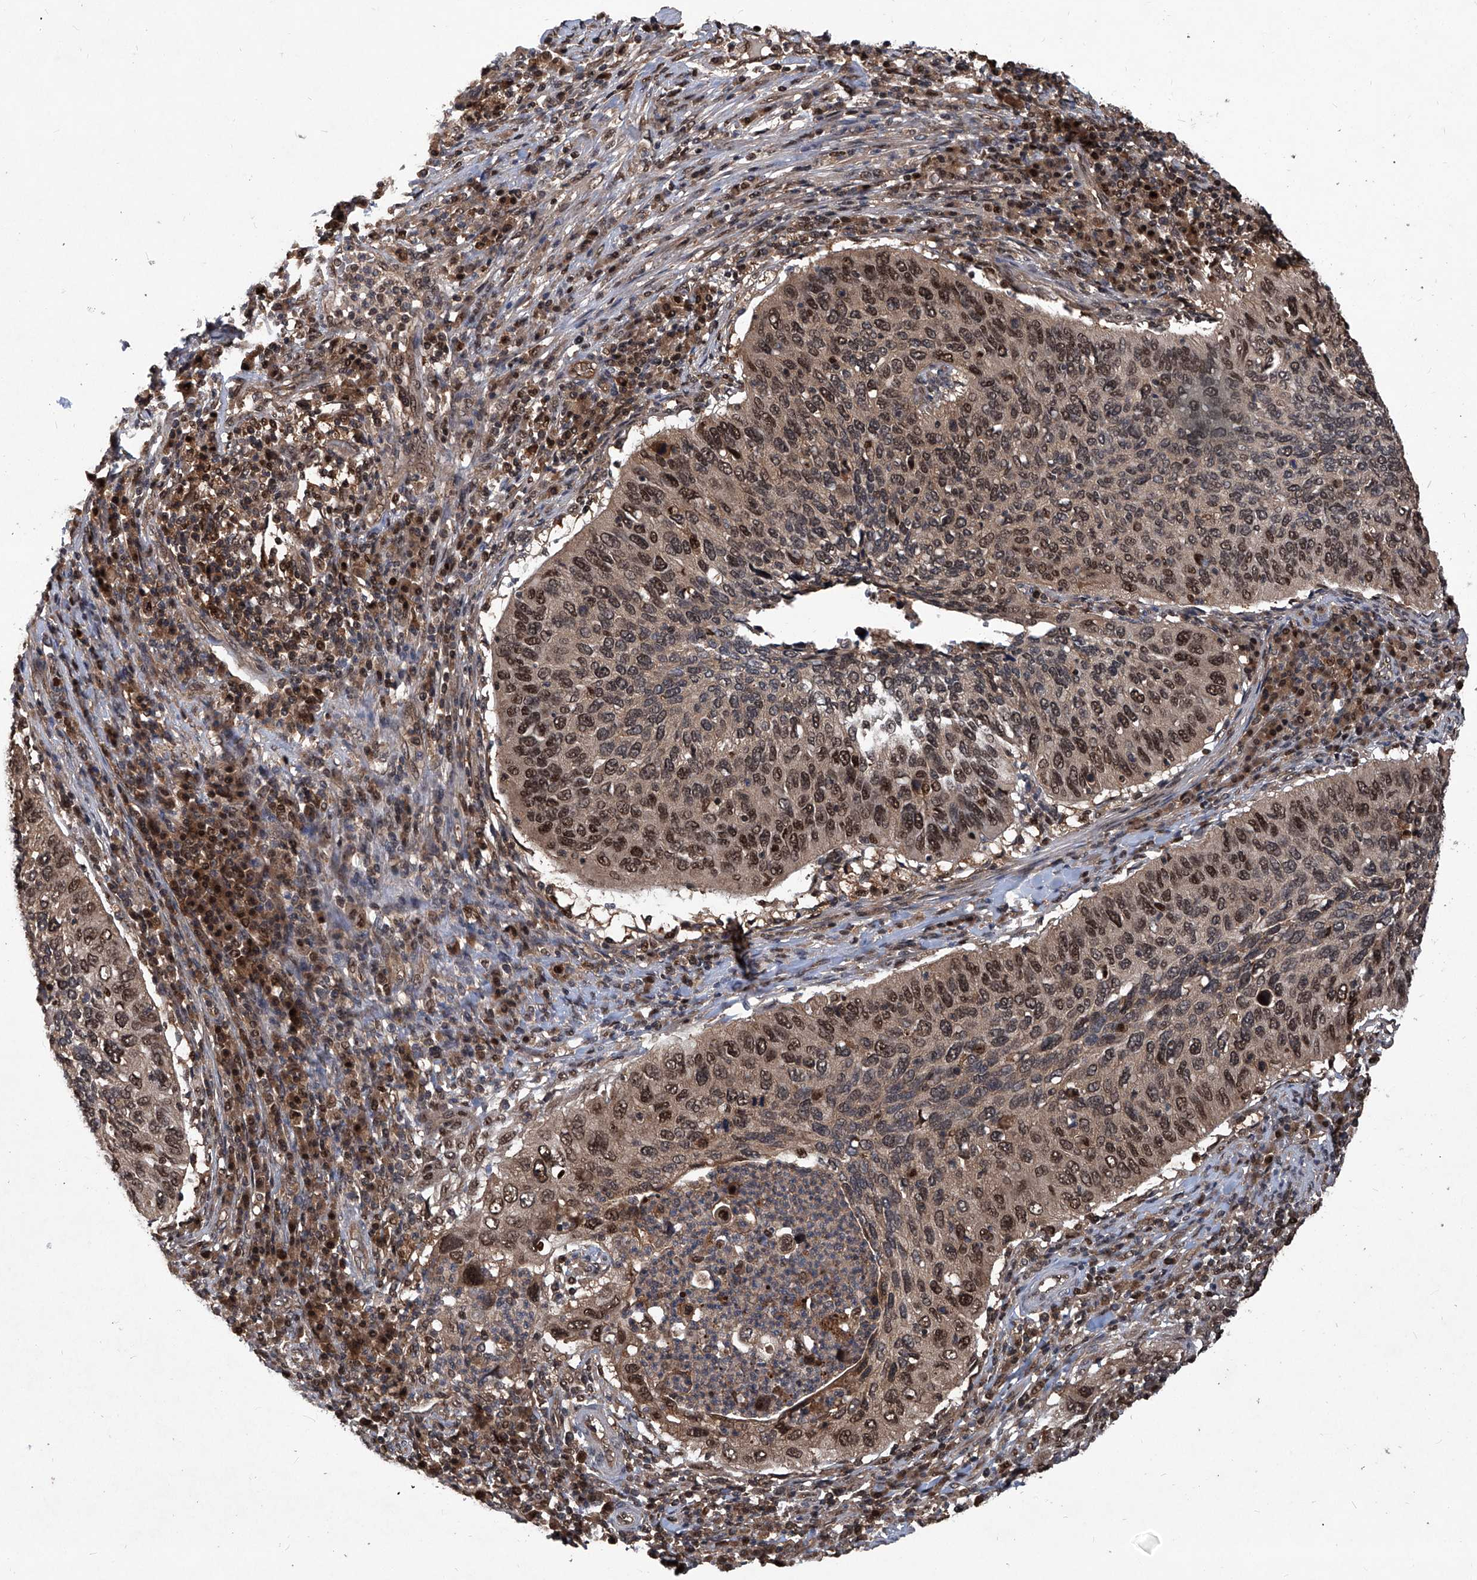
{"staining": {"intensity": "moderate", "quantity": ">75%", "location": "cytoplasmic/membranous,nuclear"}, "tissue": "cervical cancer", "cell_type": "Tumor cells", "image_type": "cancer", "snomed": [{"axis": "morphology", "description": "Squamous cell carcinoma, NOS"}, {"axis": "topography", "description": "Cervix"}], "caption": "DAB immunohistochemical staining of human cervical squamous cell carcinoma displays moderate cytoplasmic/membranous and nuclear protein positivity in about >75% of tumor cells. (Brightfield microscopy of DAB IHC at high magnification).", "gene": "PSMB1", "patient": {"sex": "female", "age": 38}}